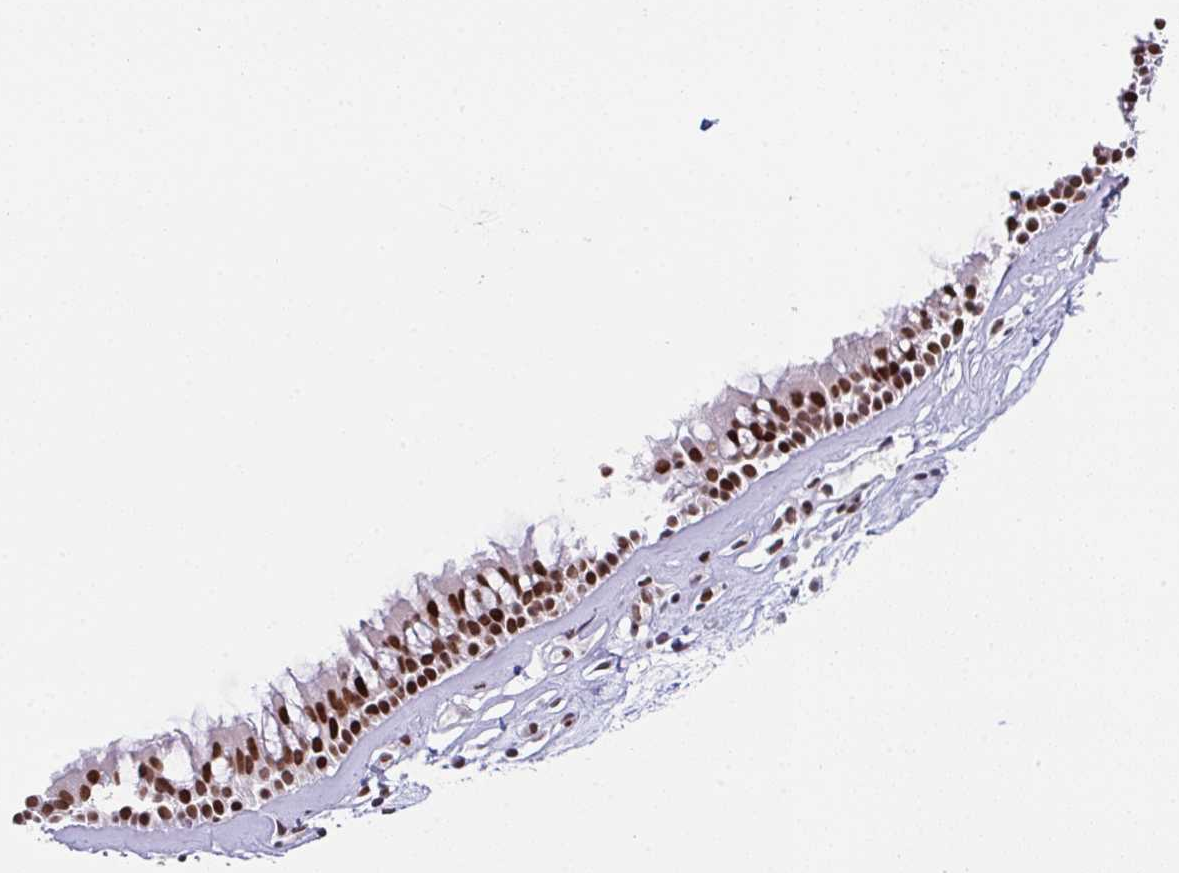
{"staining": {"intensity": "strong", "quantity": ">75%", "location": "nuclear"}, "tissue": "nasopharynx", "cell_type": "Respiratory epithelial cells", "image_type": "normal", "snomed": [{"axis": "morphology", "description": "Normal tissue, NOS"}, {"axis": "topography", "description": "Nasopharynx"}], "caption": "Protein expression analysis of unremarkable nasopharynx displays strong nuclear positivity in about >75% of respiratory epithelial cells.", "gene": "CLP1", "patient": {"sex": "female", "age": 39}}